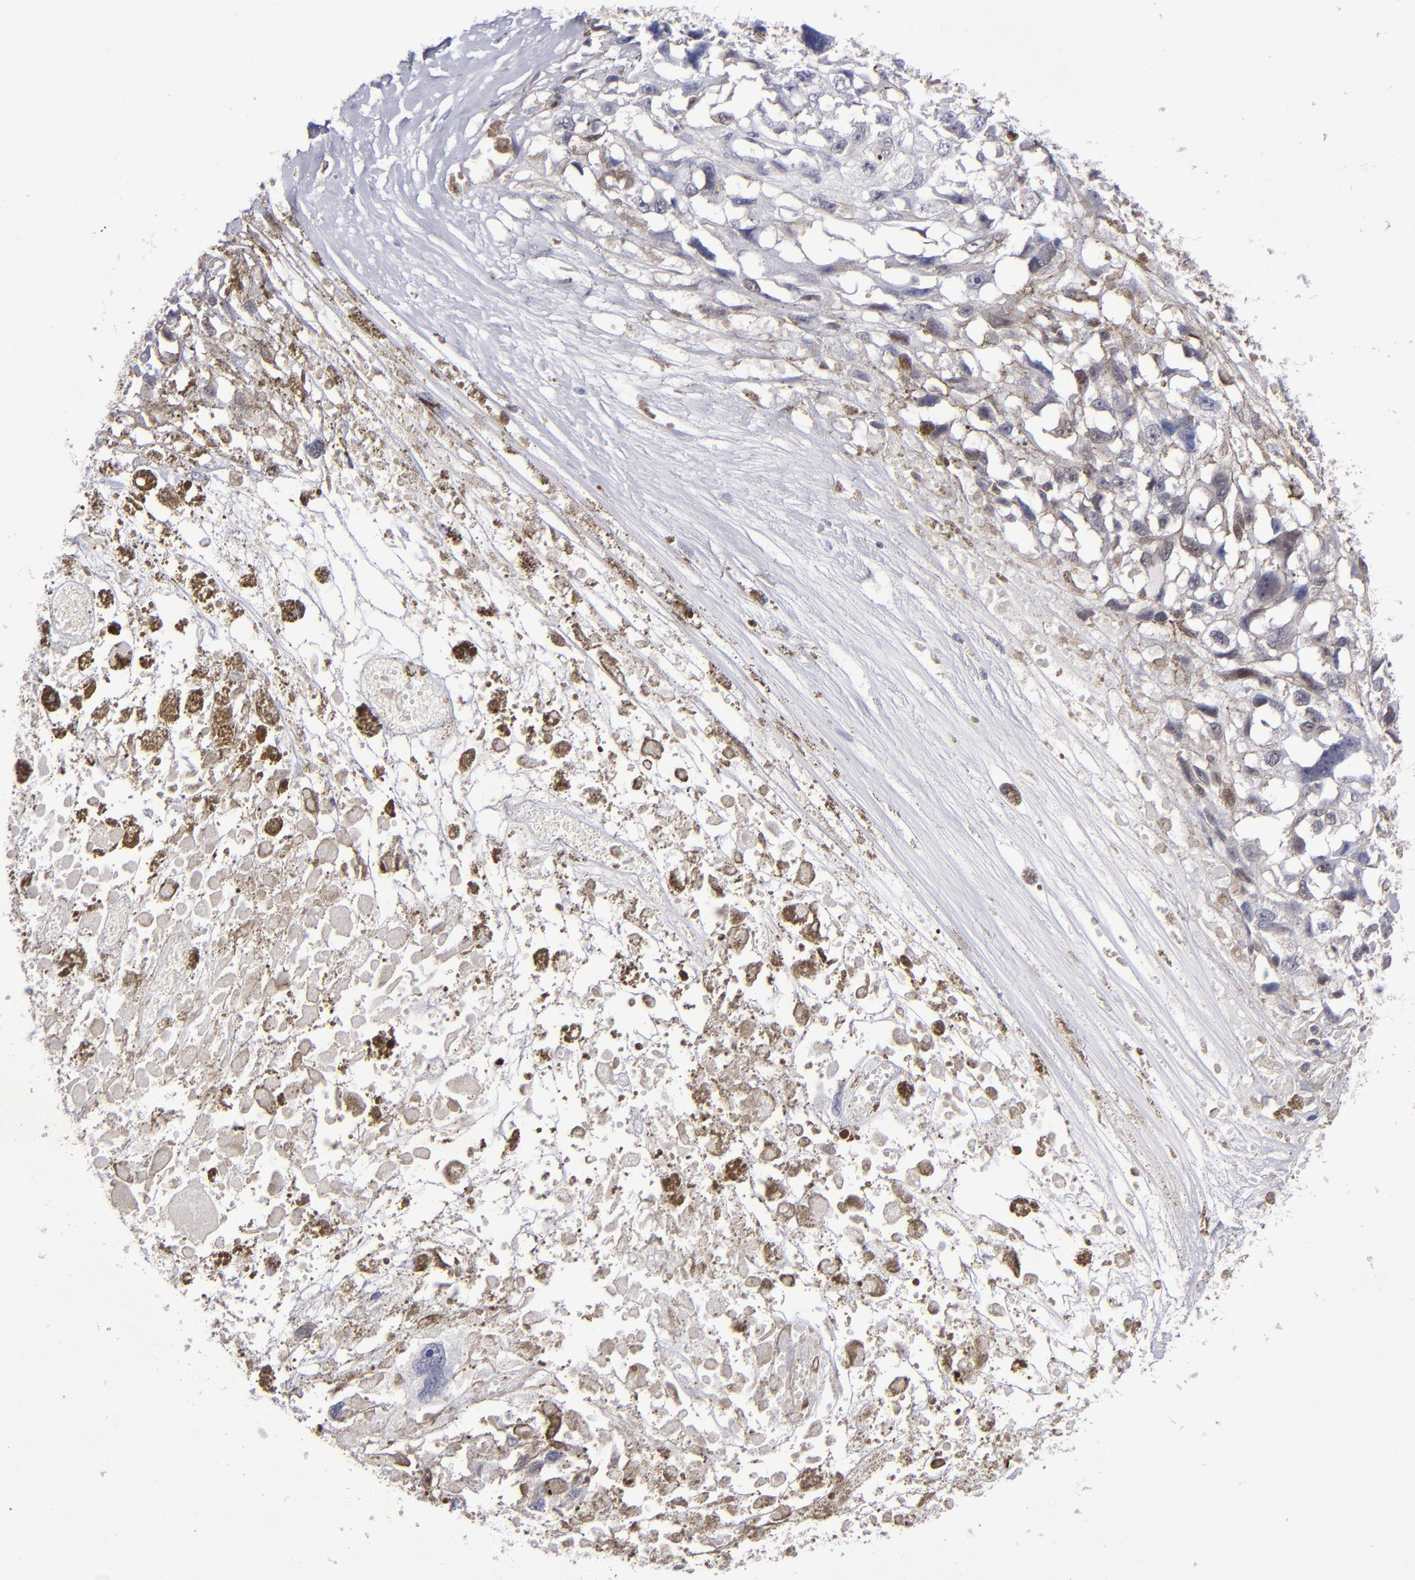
{"staining": {"intensity": "negative", "quantity": "none", "location": "none"}, "tissue": "melanoma", "cell_type": "Tumor cells", "image_type": "cancer", "snomed": [{"axis": "morphology", "description": "Malignant melanoma, Metastatic site"}, {"axis": "topography", "description": "Lymph node"}], "caption": "Malignant melanoma (metastatic site) was stained to show a protein in brown. There is no significant positivity in tumor cells. (DAB immunohistochemistry with hematoxylin counter stain).", "gene": "MGMT", "patient": {"sex": "male", "age": 59}}